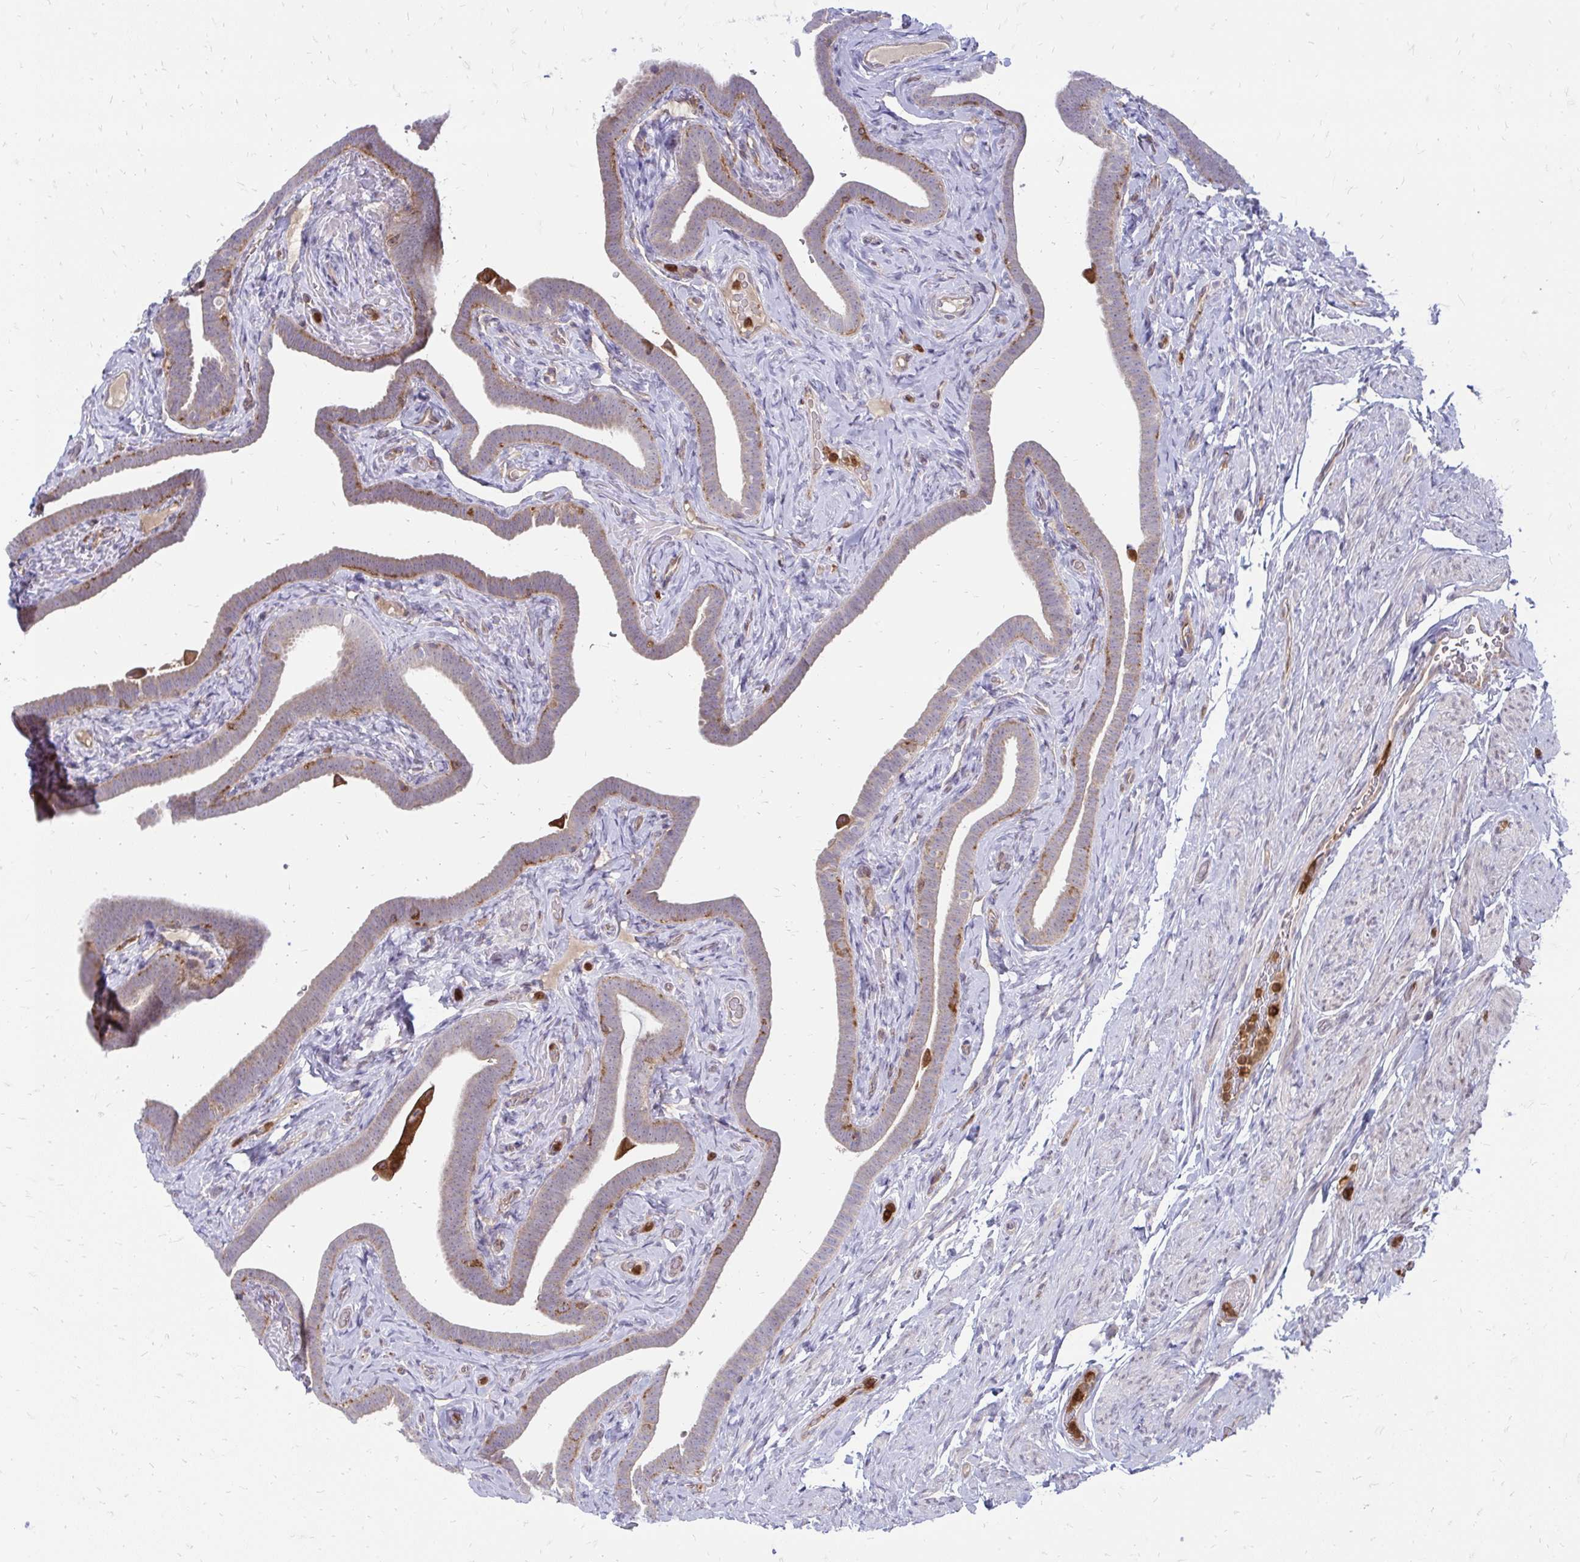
{"staining": {"intensity": "weak", "quantity": "25%-75%", "location": "cytoplasmic/membranous"}, "tissue": "fallopian tube", "cell_type": "Glandular cells", "image_type": "normal", "snomed": [{"axis": "morphology", "description": "Normal tissue, NOS"}, {"axis": "topography", "description": "Fallopian tube"}], "caption": "High-power microscopy captured an immunohistochemistry (IHC) image of benign fallopian tube, revealing weak cytoplasmic/membranous staining in approximately 25%-75% of glandular cells.", "gene": "ASAP1", "patient": {"sex": "female", "age": 69}}